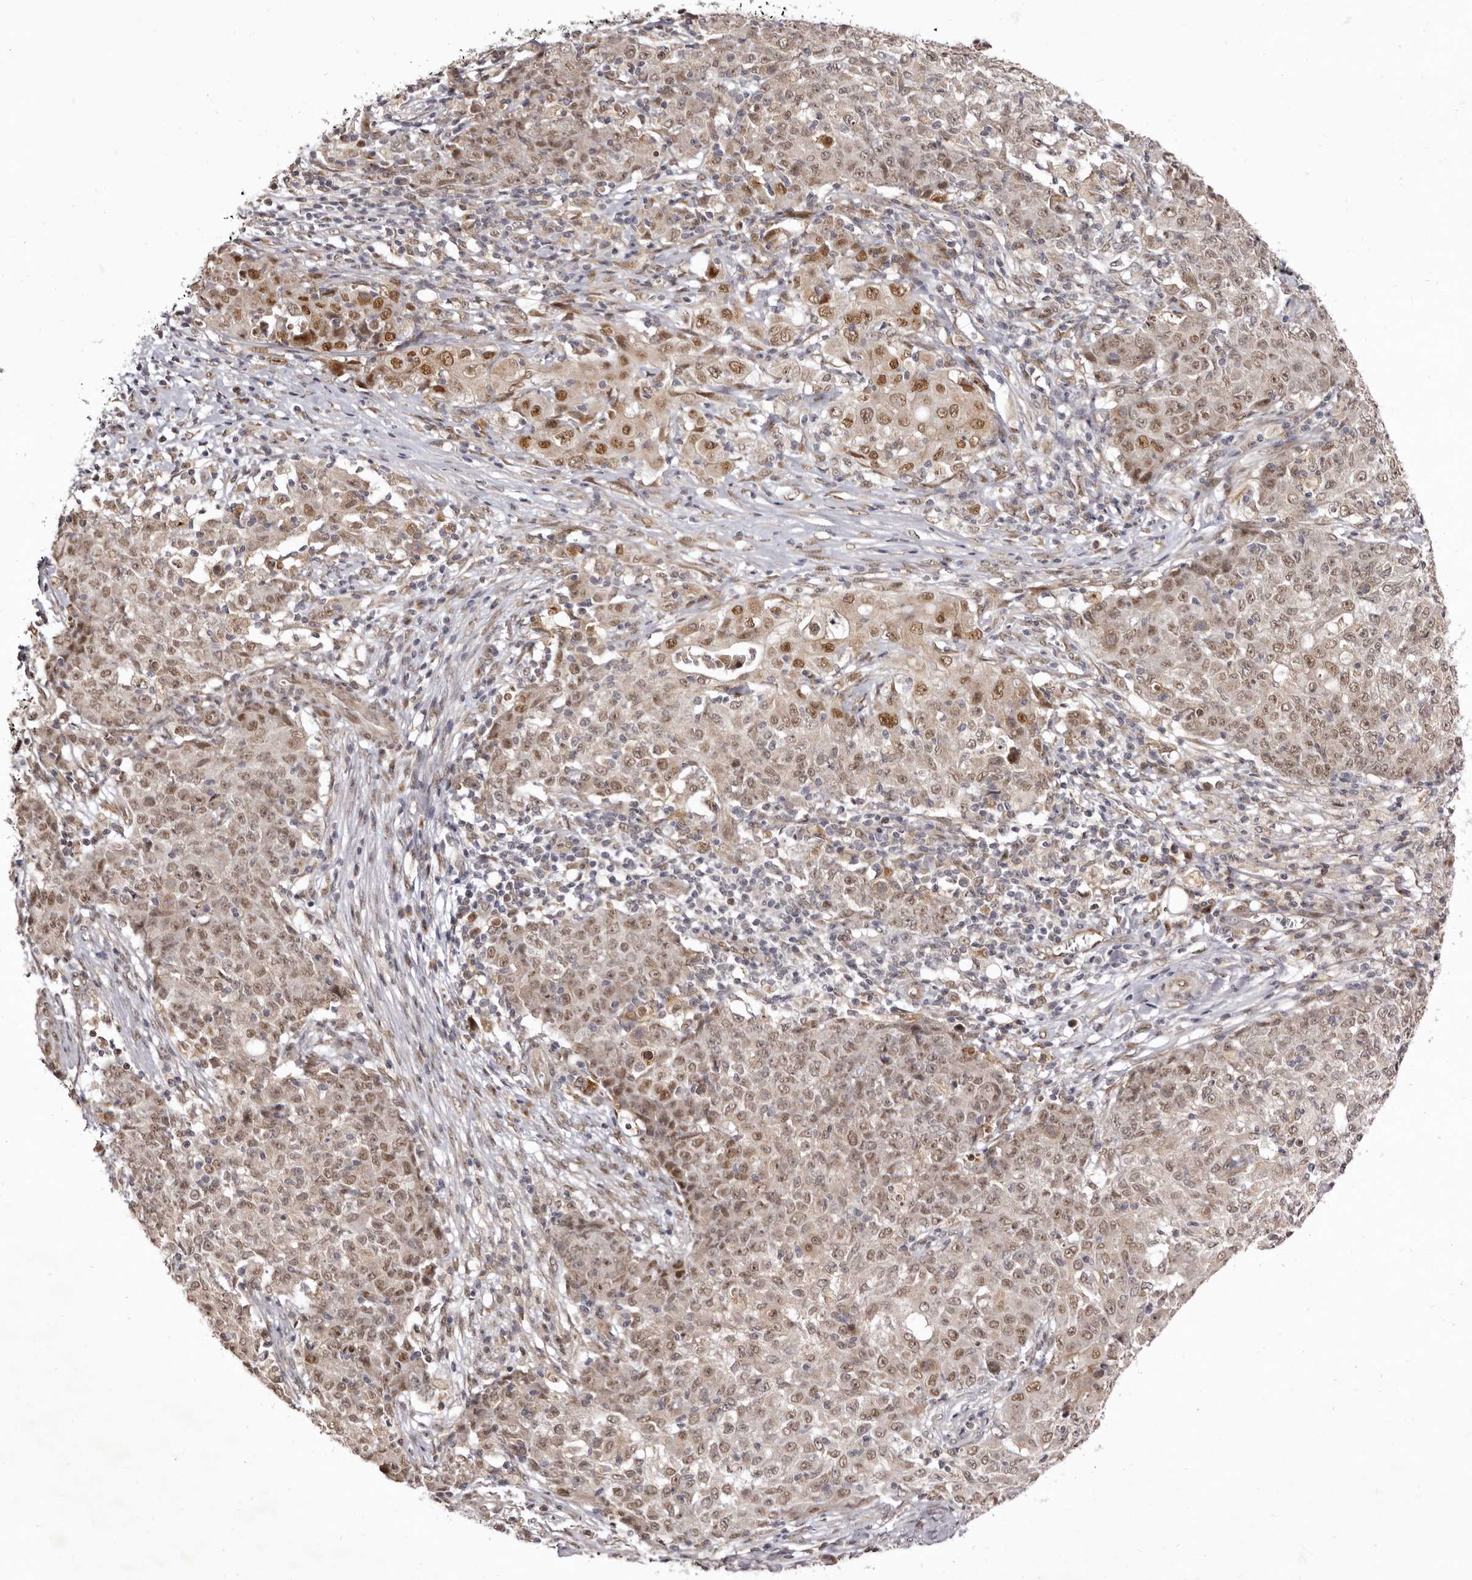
{"staining": {"intensity": "moderate", "quantity": ">75%", "location": "nuclear"}, "tissue": "ovarian cancer", "cell_type": "Tumor cells", "image_type": "cancer", "snomed": [{"axis": "morphology", "description": "Carcinoma, endometroid"}, {"axis": "topography", "description": "Ovary"}], "caption": "Brown immunohistochemical staining in ovarian cancer (endometroid carcinoma) displays moderate nuclear expression in approximately >75% of tumor cells.", "gene": "ZNF326", "patient": {"sex": "female", "age": 42}}